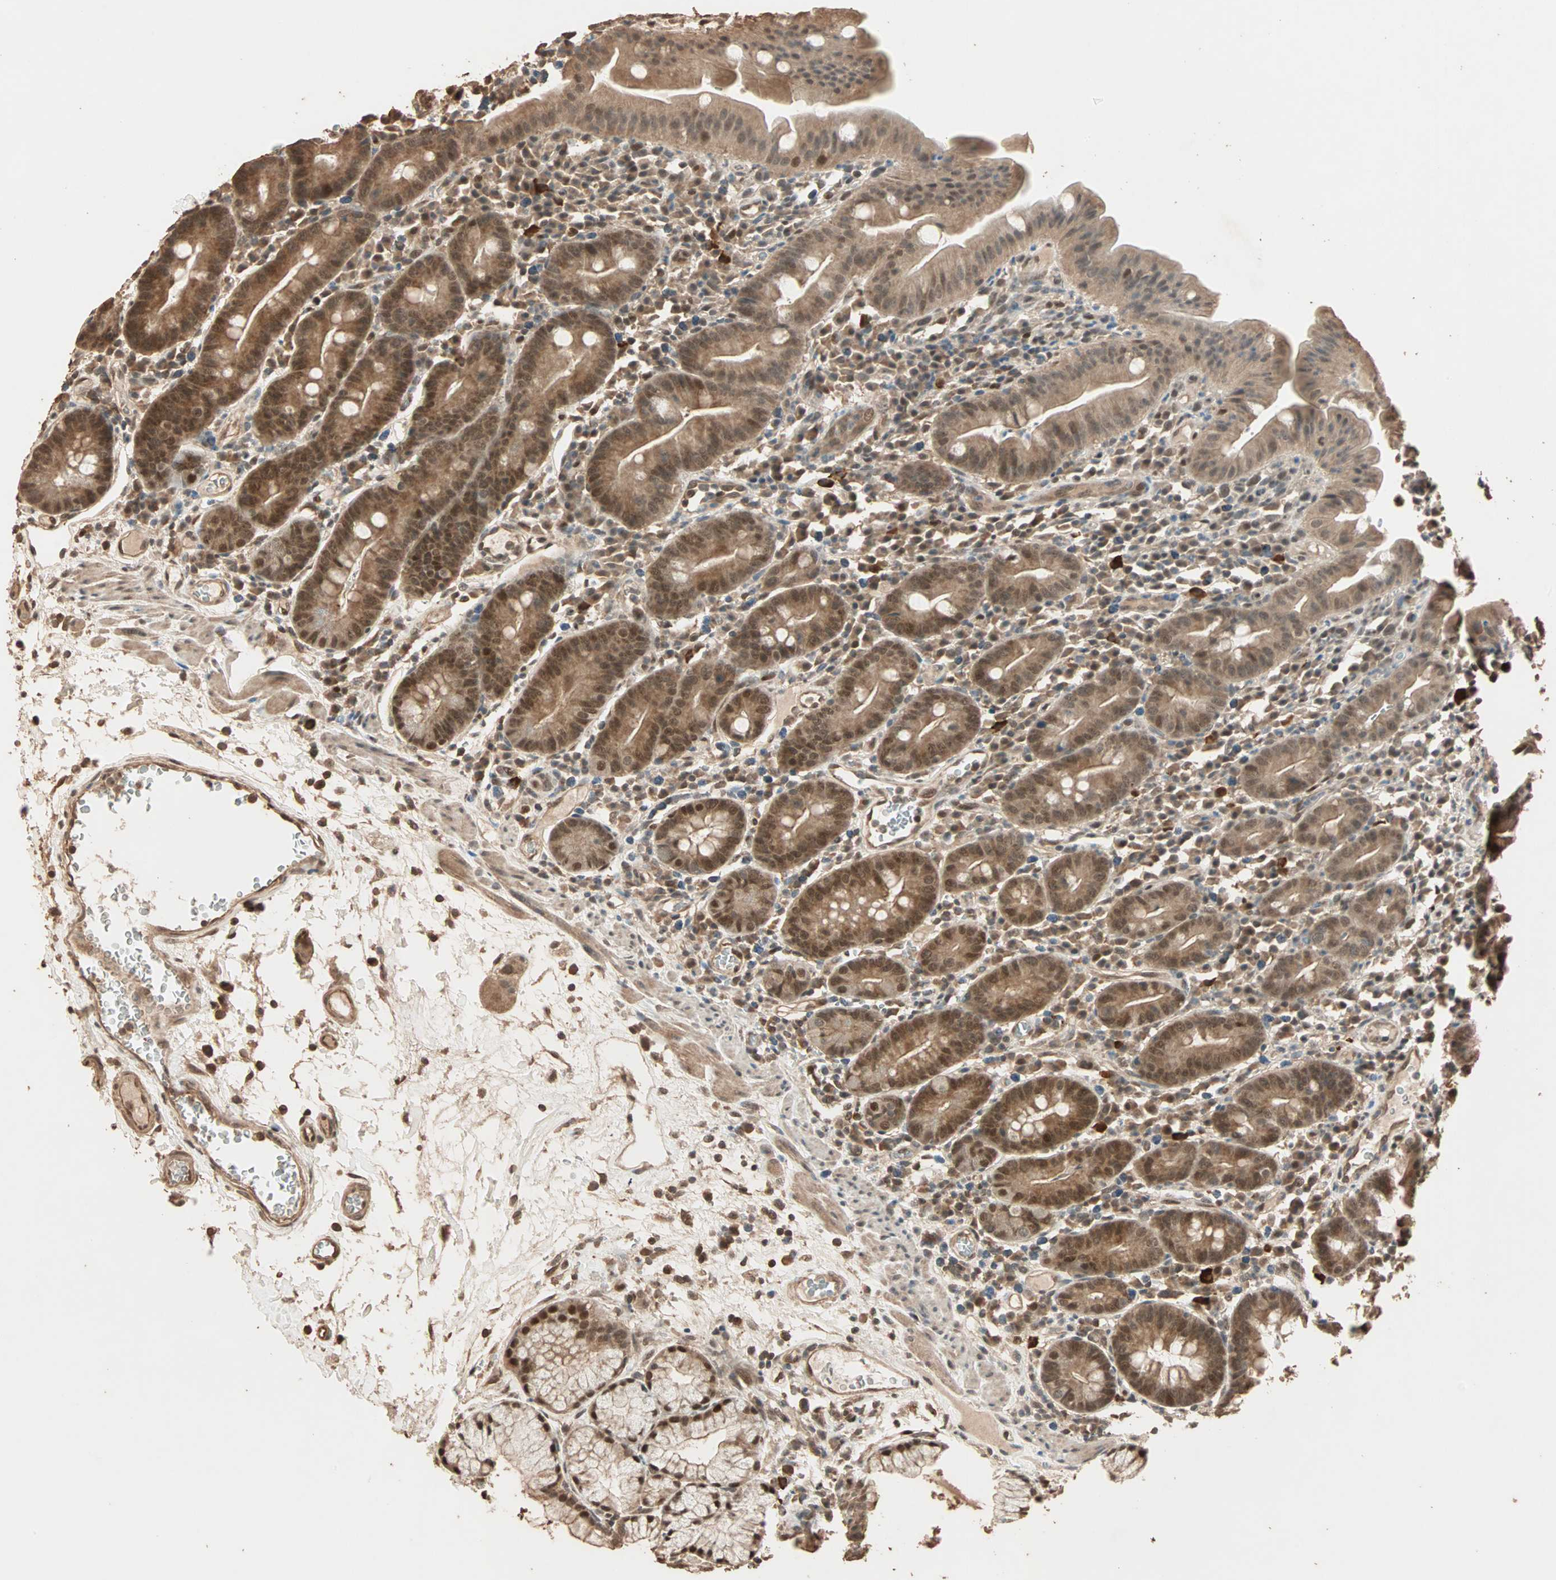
{"staining": {"intensity": "moderate", "quantity": ">75%", "location": "cytoplasmic/membranous,nuclear"}, "tissue": "duodenum", "cell_type": "Glandular cells", "image_type": "normal", "snomed": [{"axis": "morphology", "description": "Normal tissue, NOS"}, {"axis": "topography", "description": "Duodenum"}], "caption": "A histopathology image showing moderate cytoplasmic/membranous,nuclear staining in about >75% of glandular cells in benign duodenum, as visualized by brown immunohistochemical staining.", "gene": "ZBTB33", "patient": {"sex": "male", "age": 50}}